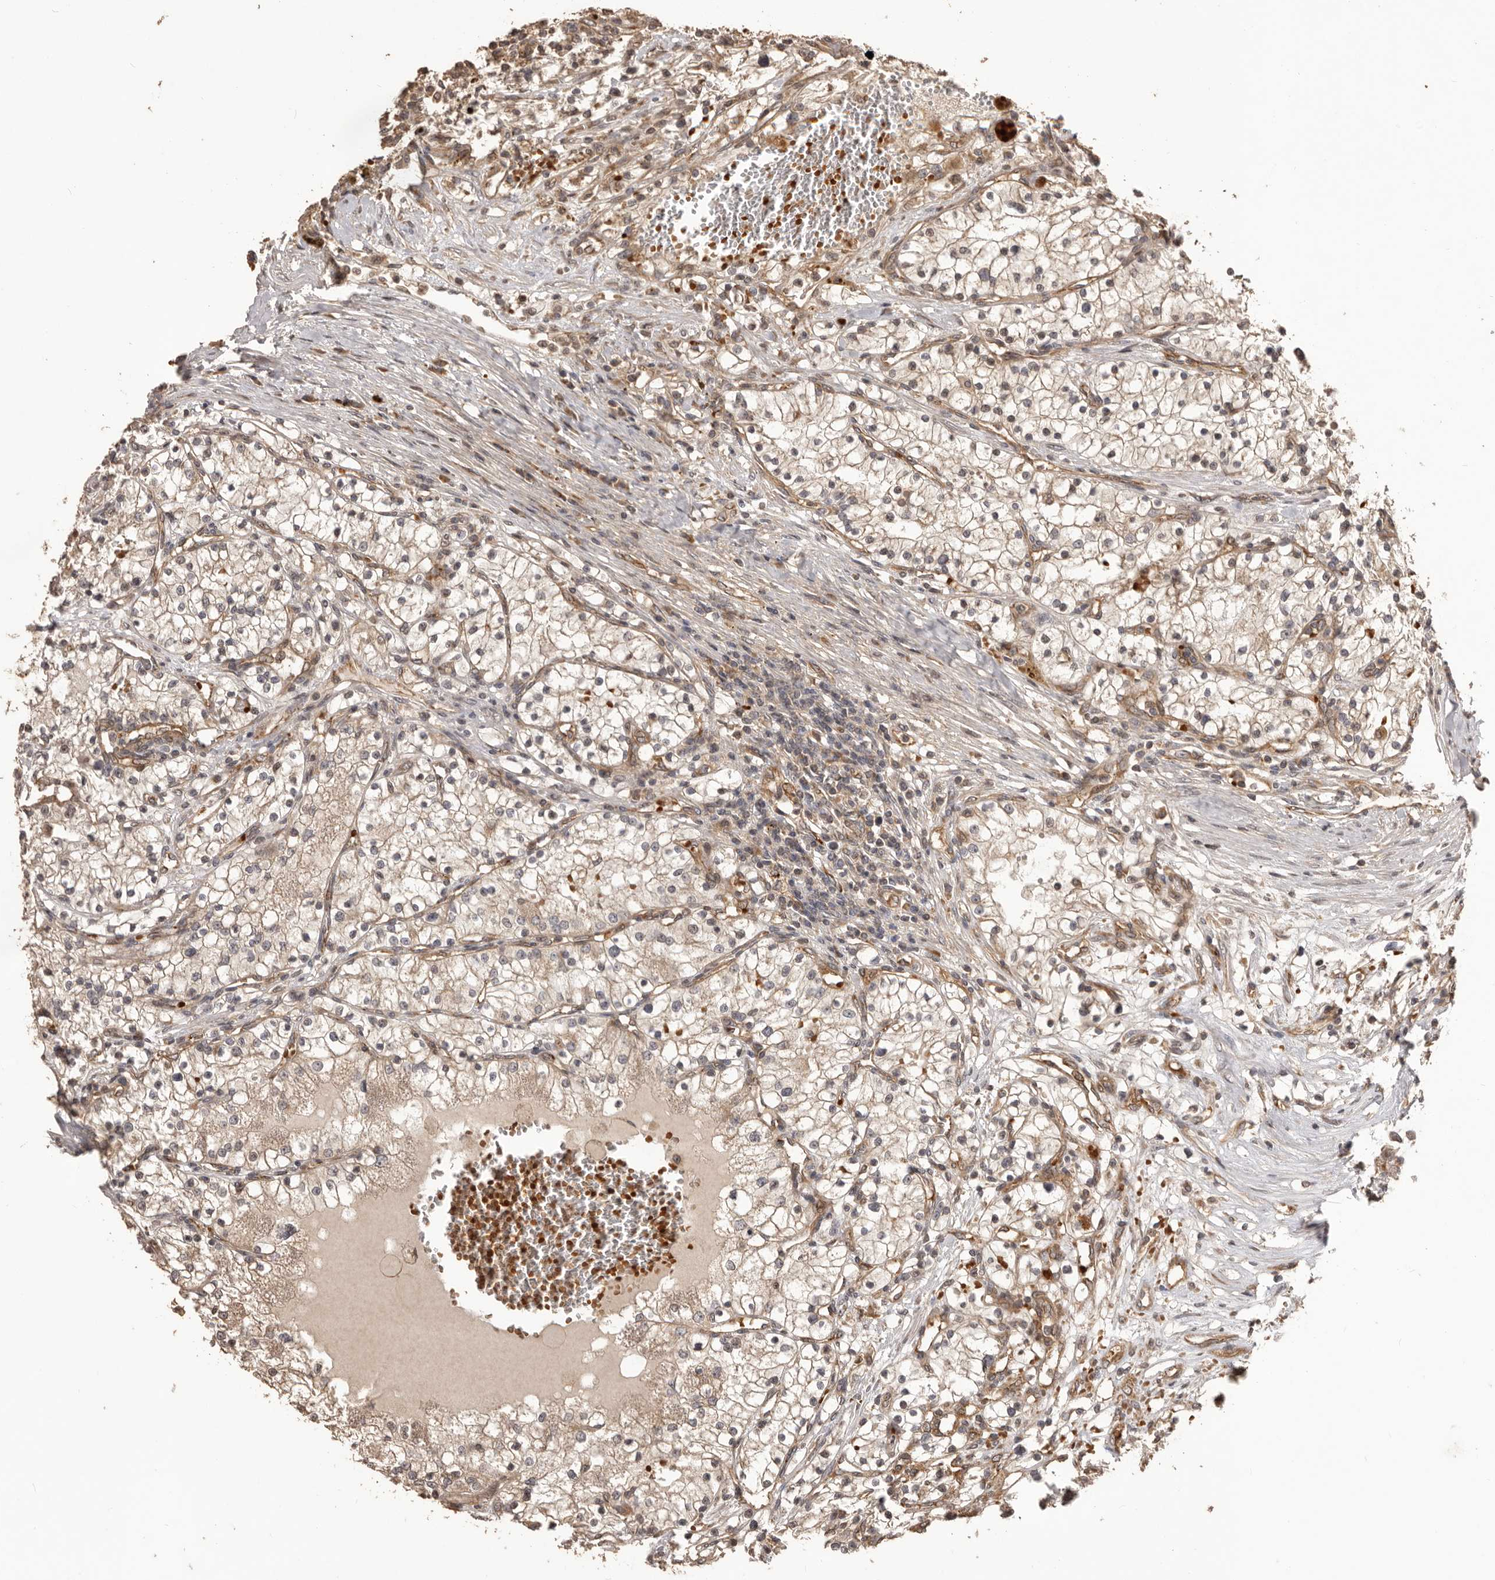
{"staining": {"intensity": "weak", "quantity": ">75%", "location": "cytoplasmic/membranous"}, "tissue": "renal cancer", "cell_type": "Tumor cells", "image_type": "cancer", "snomed": [{"axis": "morphology", "description": "Normal tissue, NOS"}, {"axis": "morphology", "description": "Adenocarcinoma, NOS"}, {"axis": "topography", "description": "Kidney"}], "caption": "Protein analysis of renal cancer tissue reveals weak cytoplasmic/membranous staining in approximately >75% of tumor cells.", "gene": "QRSL1", "patient": {"sex": "male", "age": 68}}